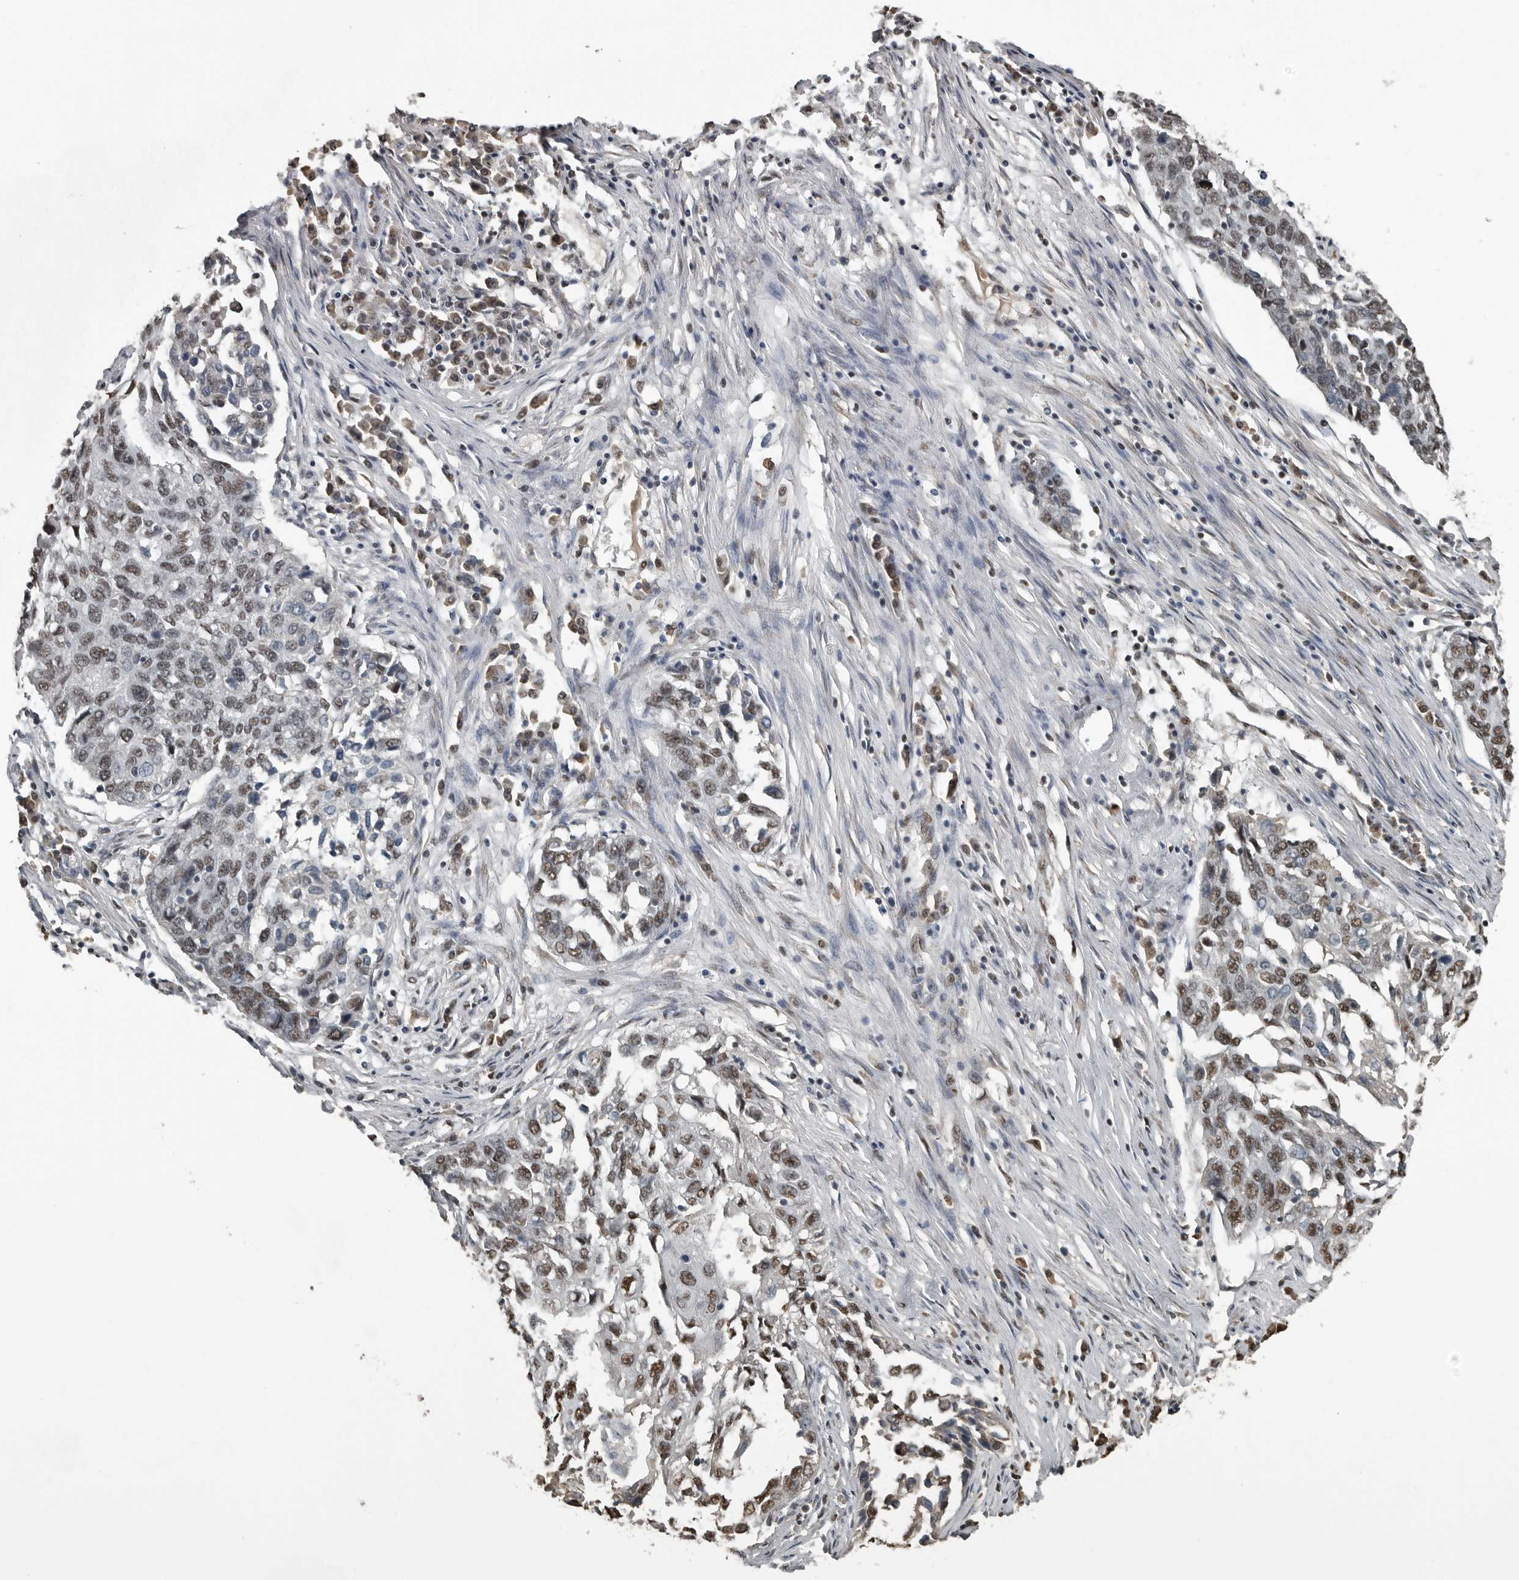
{"staining": {"intensity": "moderate", "quantity": ">75%", "location": "nuclear"}, "tissue": "lung cancer", "cell_type": "Tumor cells", "image_type": "cancer", "snomed": [{"axis": "morphology", "description": "Squamous cell carcinoma, NOS"}, {"axis": "topography", "description": "Lung"}], "caption": "Immunohistochemical staining of human lung cancer displays moderate nuclear protein expression in approximately >75% of tumor cells. The protein of interest is shown in brown color, while the nuclei are stained blue.", "gene": "TGS1", "patient": {"sex": "female", "age": 63}}